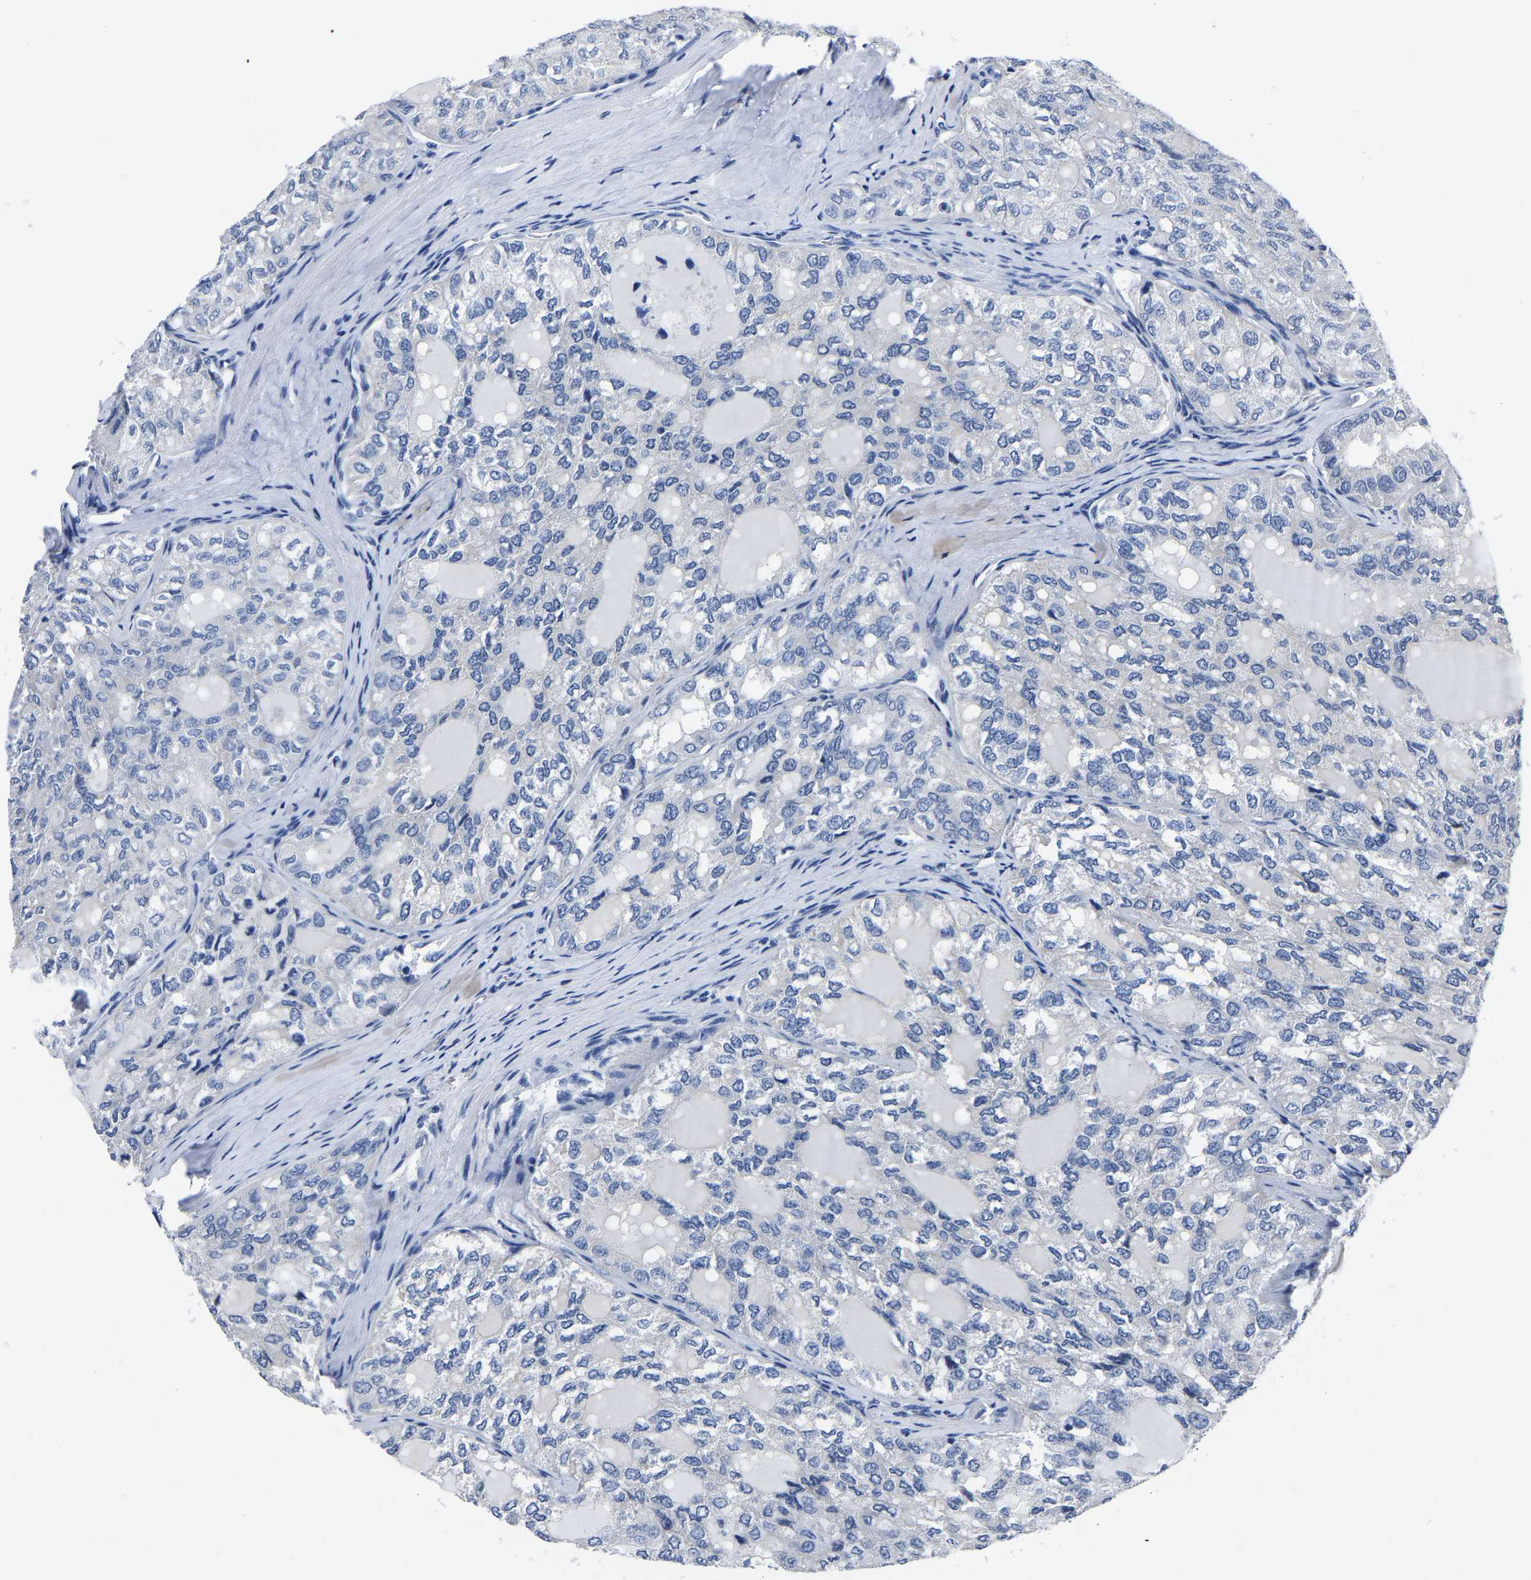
{"staining": {"intensity": "negative", "quantity": "none", "location": "none"}, "tissue": "thyroid cancer", "cell_type": "Tumor cells", "image_type": "cancer", "snomed": [{"axis": "morphology", "description": "Follicular adenoma carcinoma, NOS"}, {"axis": "topography", "description": "Thyroid gland"}], "caption": "Tumor cells show no significant staining in thyroid cancer. The staining was performed using DAB (3,3'-diaminobenzidine) to visualize the protein expression in brown, while the nuclei were stained in blue with hematoxylin (Magnification: 20x).", "gene": "MOV10L1", "patient": {"sex": "male", "age": 75}}